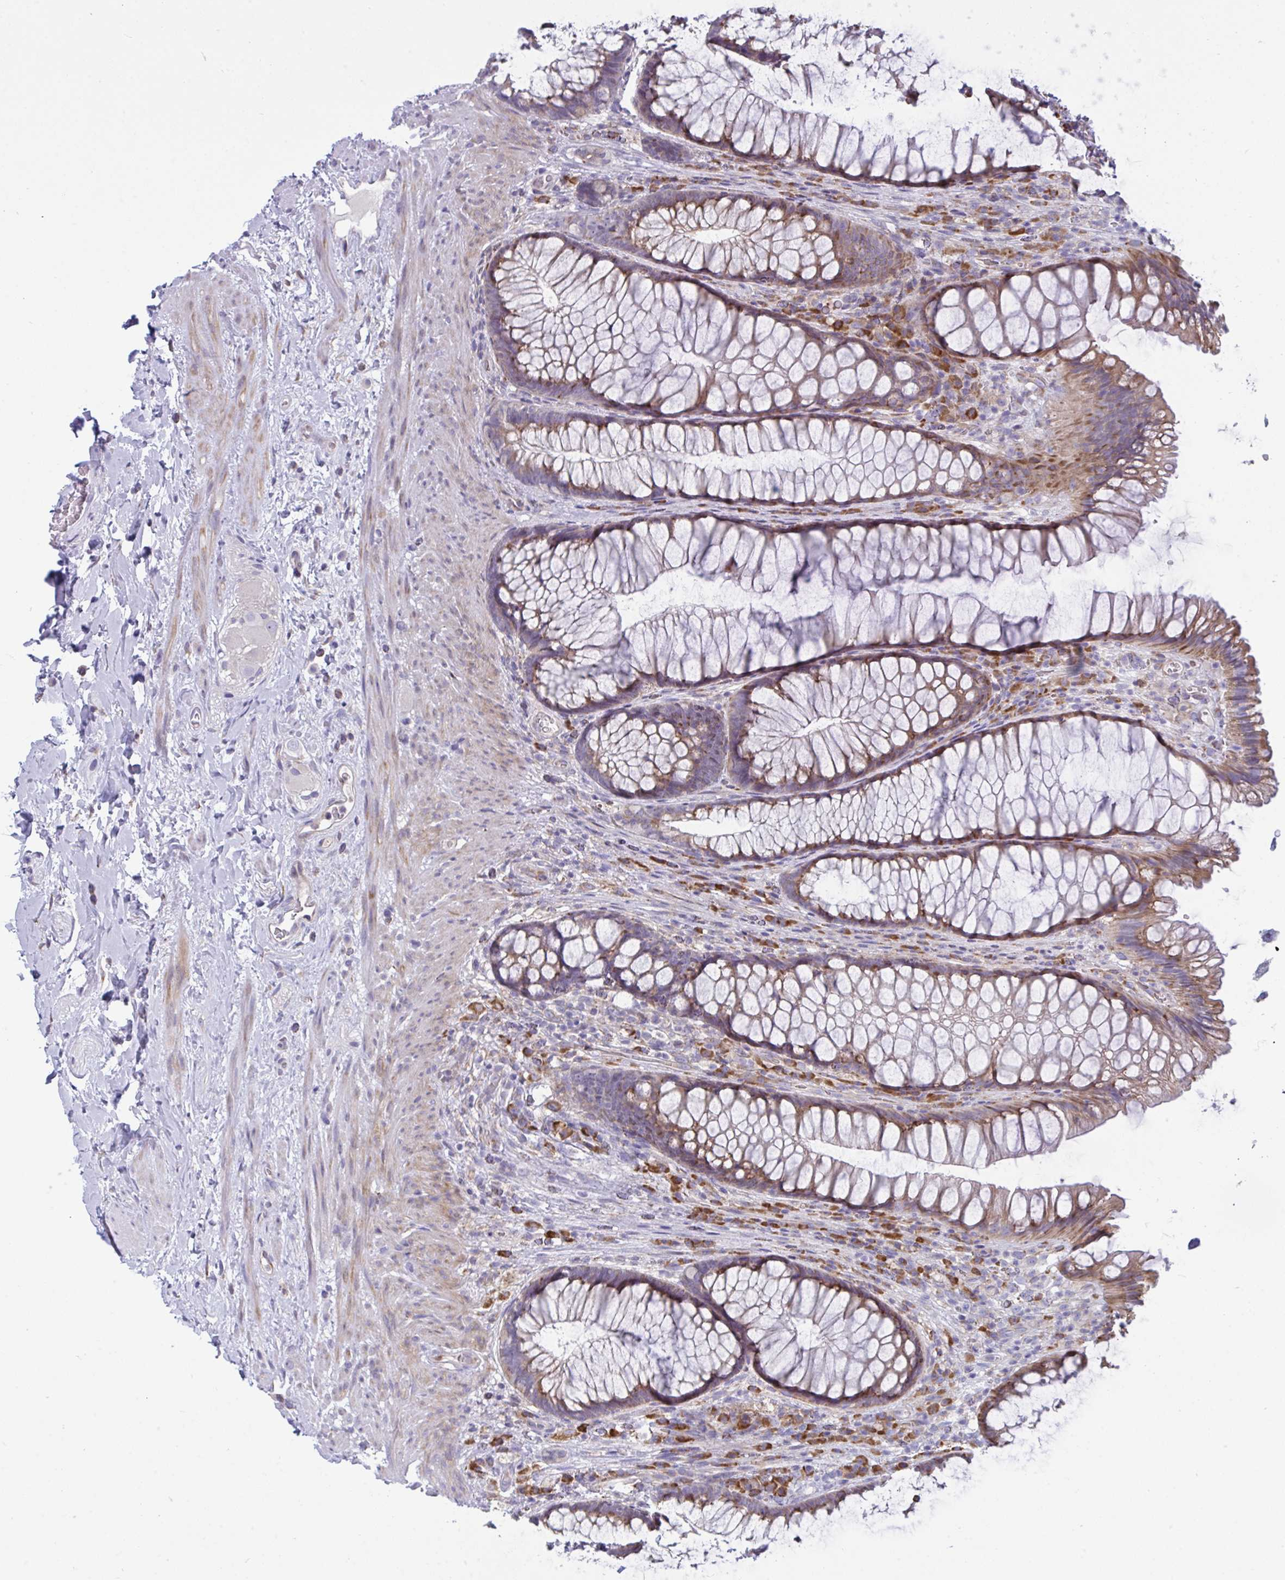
{"staining": {"intensity": "weak", "quantity": ">75%", "location": "cytoplasmic/membranous"}, "tissue": "rectum", "cell_type": "Glandular cells", "image_type": "normal", "snomed": [{"axis": "morphology", "description": "Normal tissue, NOS"}, {"axis": "topography", "description": "Rectum"}], "caption": "A brown stain highlights weak cytoplasmic/membranous positivity of a protein in glandular cells of normal human rectum. (brown staining indicates protein expression, while blue staining denotes nuclei).", "gene": "MYMK", "patient": {"sex": "male", "age": 53}}